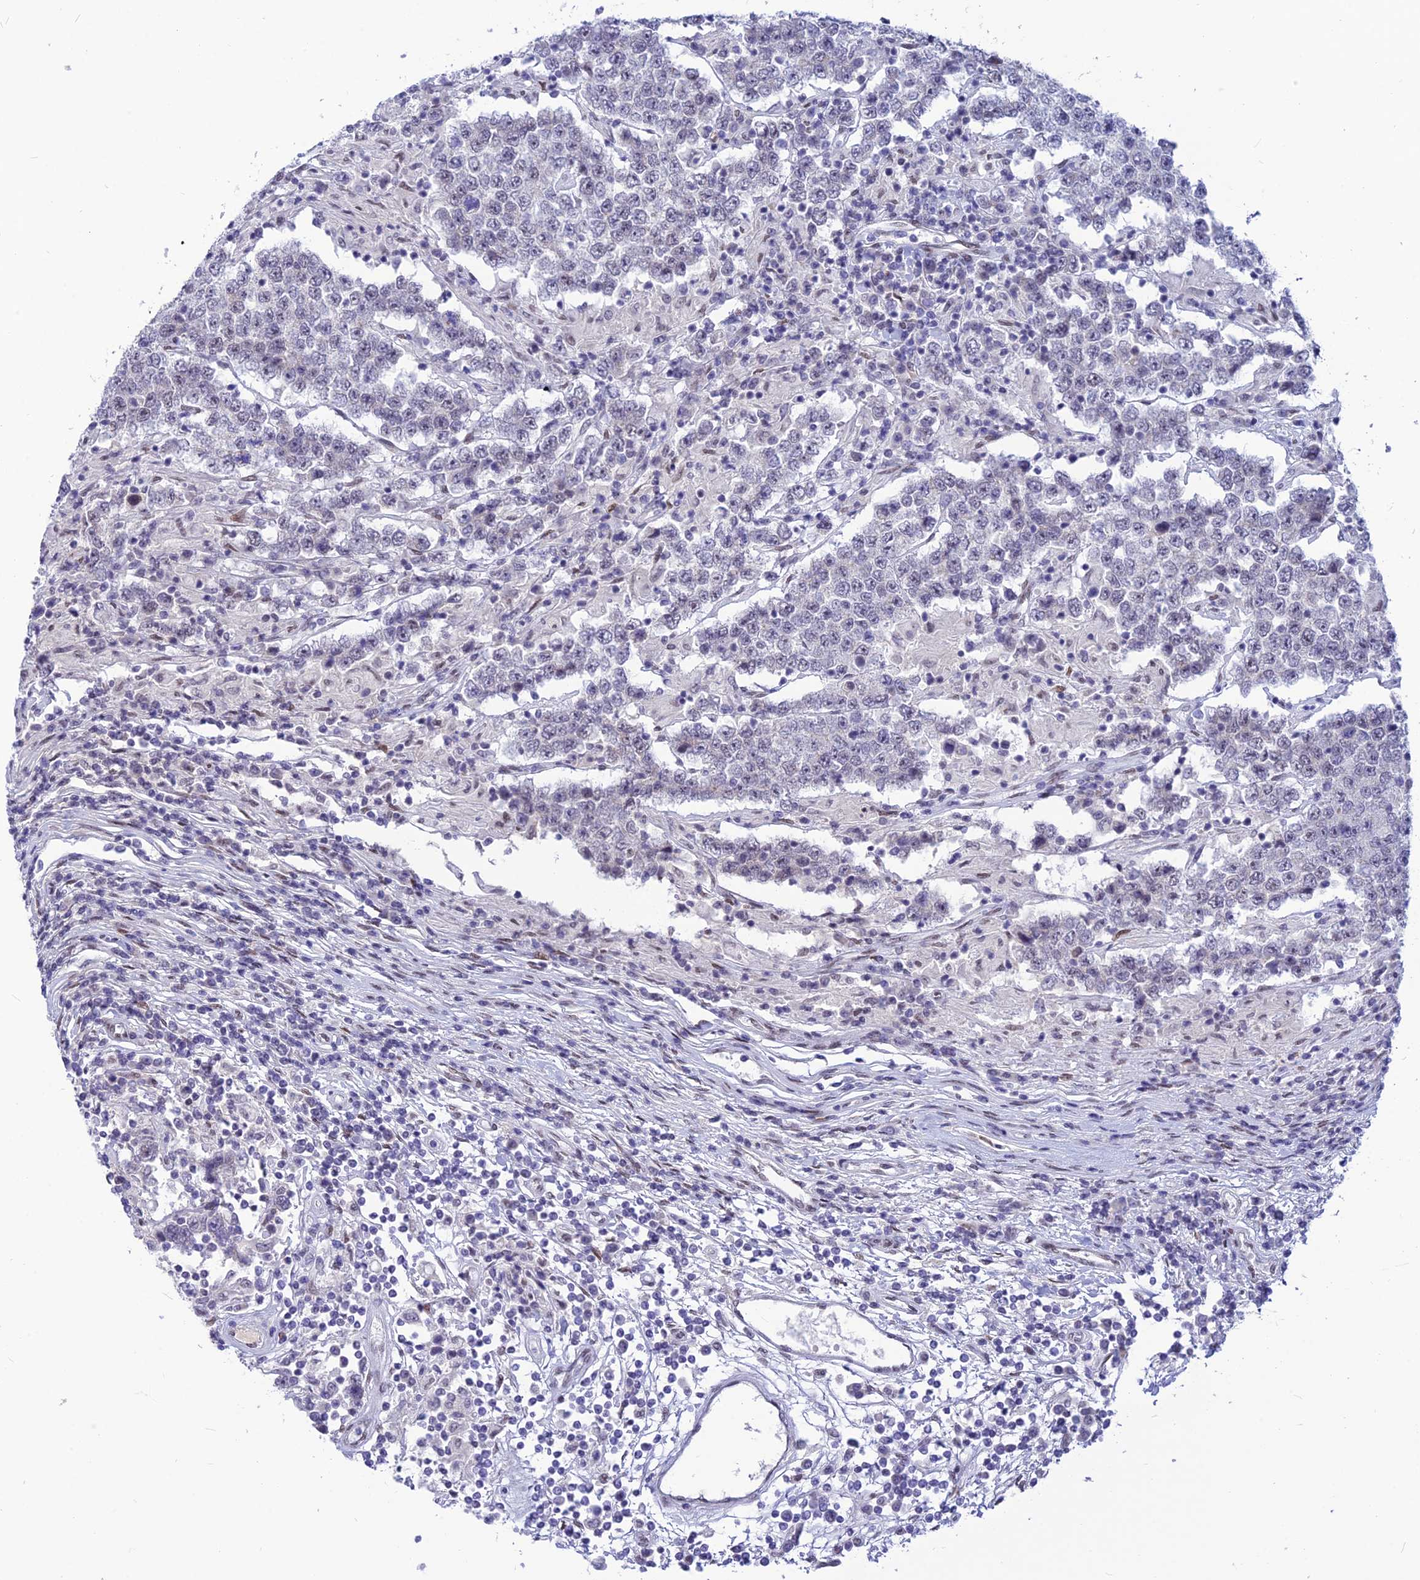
{"staining": {"intensity": "negative", "quantity": "none", "location": "none"}, "tissue": "testis cancer", "cell_type": "Tumor cells", "image_type": "cancer", "snomed": [{"axis": "morphology", "description": "Normal tissue, NOS"}, {"axis": "morphology", "description": "Urothelial carcinoma, High grade"}, {"axis": "morphology", "description": "Seminoma, NOS"}, {"axis": "morphology", "description": "Carcinoma, Embryonal, NOS"}, {"axis": "topography", "description": "Urinary bladder"}, {"axis": "topography", "description": "Testis"}], "caption": "DAB (3,3'-diaminobenzidine) immunohistochemical staining of testis cancer (embryonal carcinoma) shows no significant staining in tumor cells.", "gene": "KCTD13", "patient": {"sex": "male", "age": 41}}